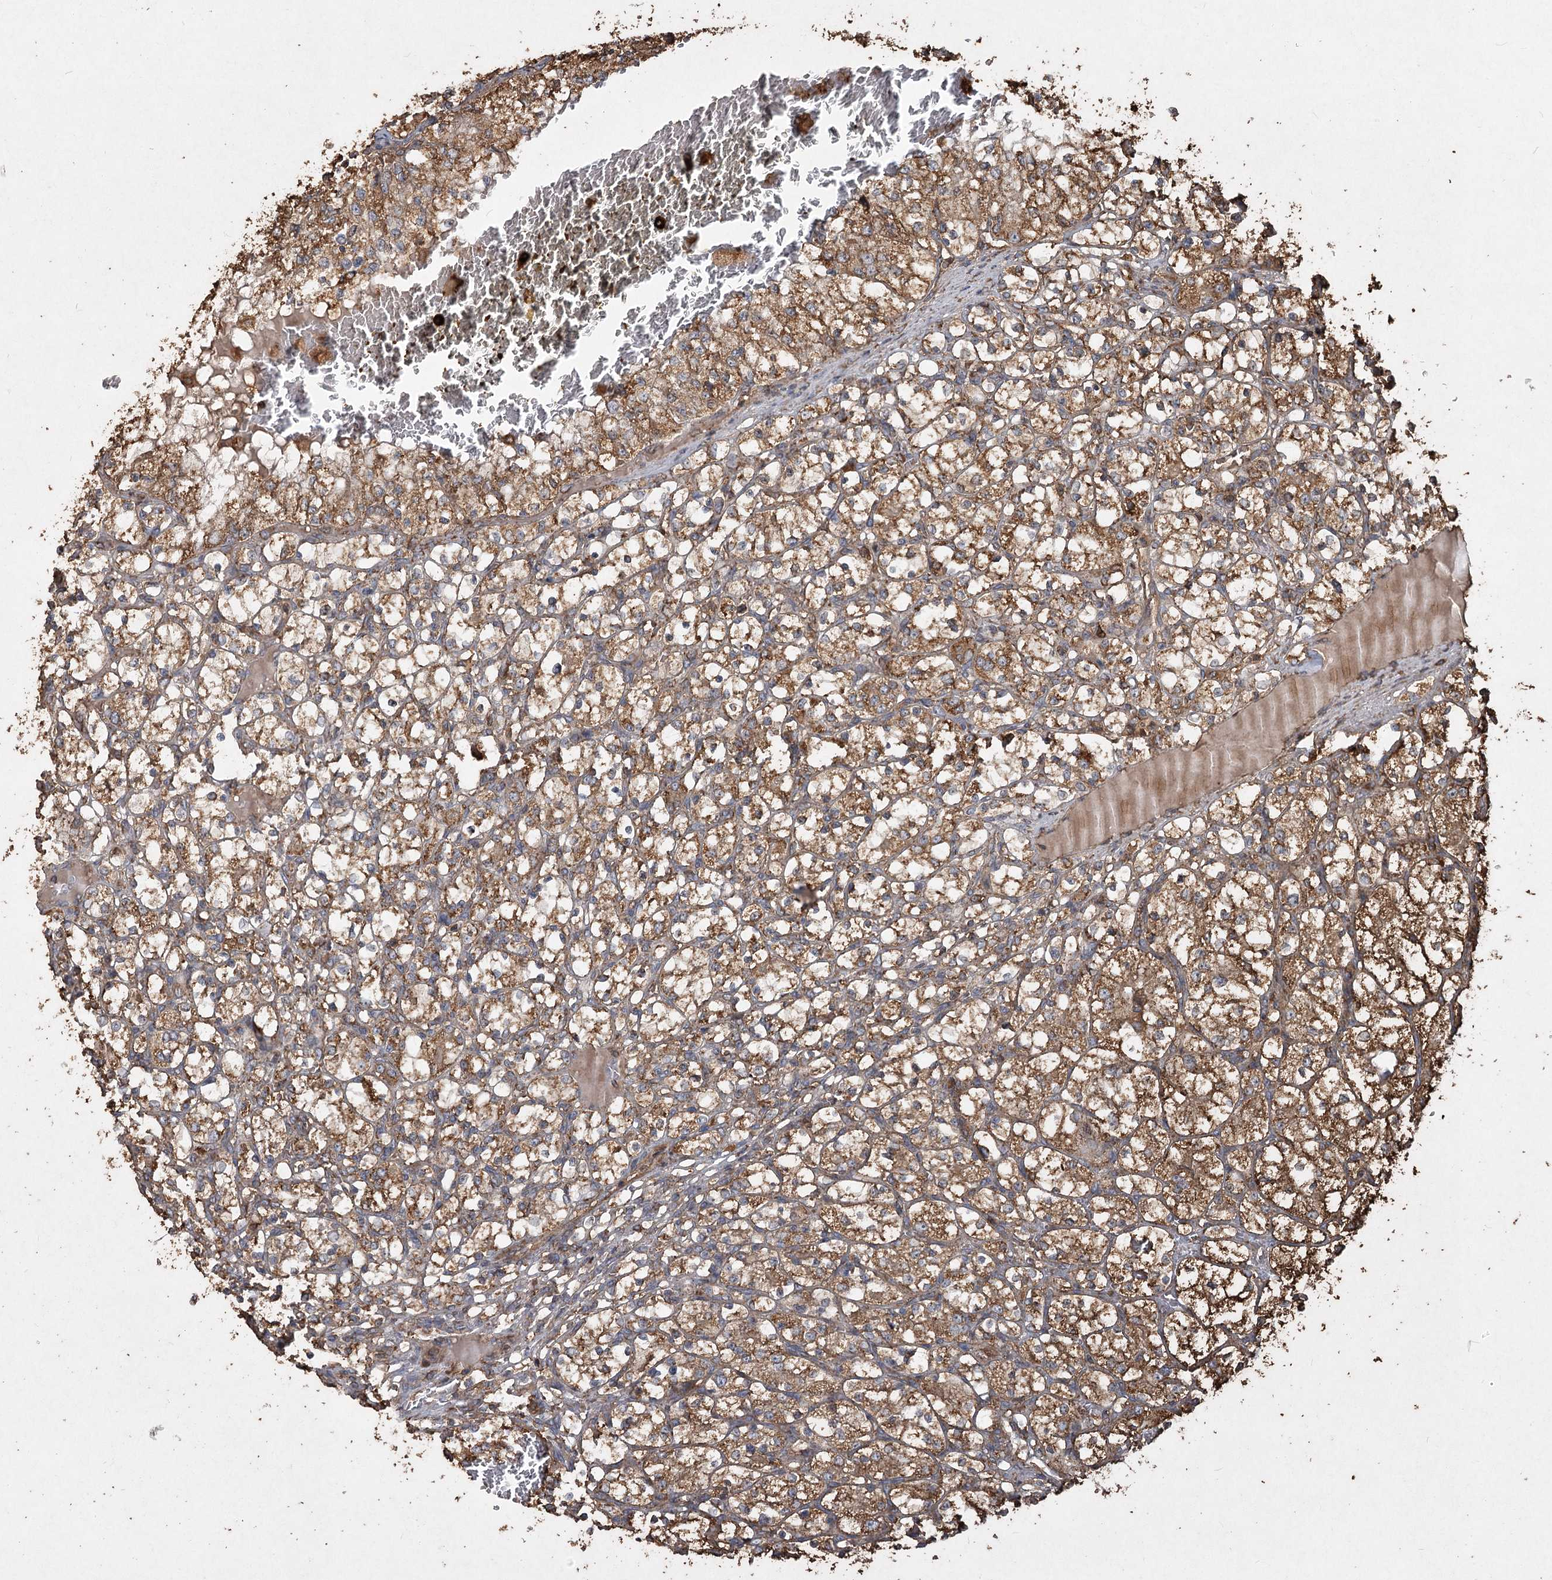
{"staining": {"intensity": "moderate", "quantity": ">75%", "location": "cytoplasmic/membranous"}, "tissue": "renal cancer", "cell_type": "Tumor cells", "image_type": "cancer", "snomed": [{"axis": "morphology", "description": "Adenocarcinoma, NOS"}, {"axis": "topography", "description": "Kidney"}], "caption": "A medium amount of moderate cytoplasmic/membranous expression is present in approximately >75% of tumor cells in renal cancer tissue. (Brightfield microscopy of DAB IHC at high magnification).", "gene": "PIK3C2A", "patient": {"sex": "female", "age": 69}}